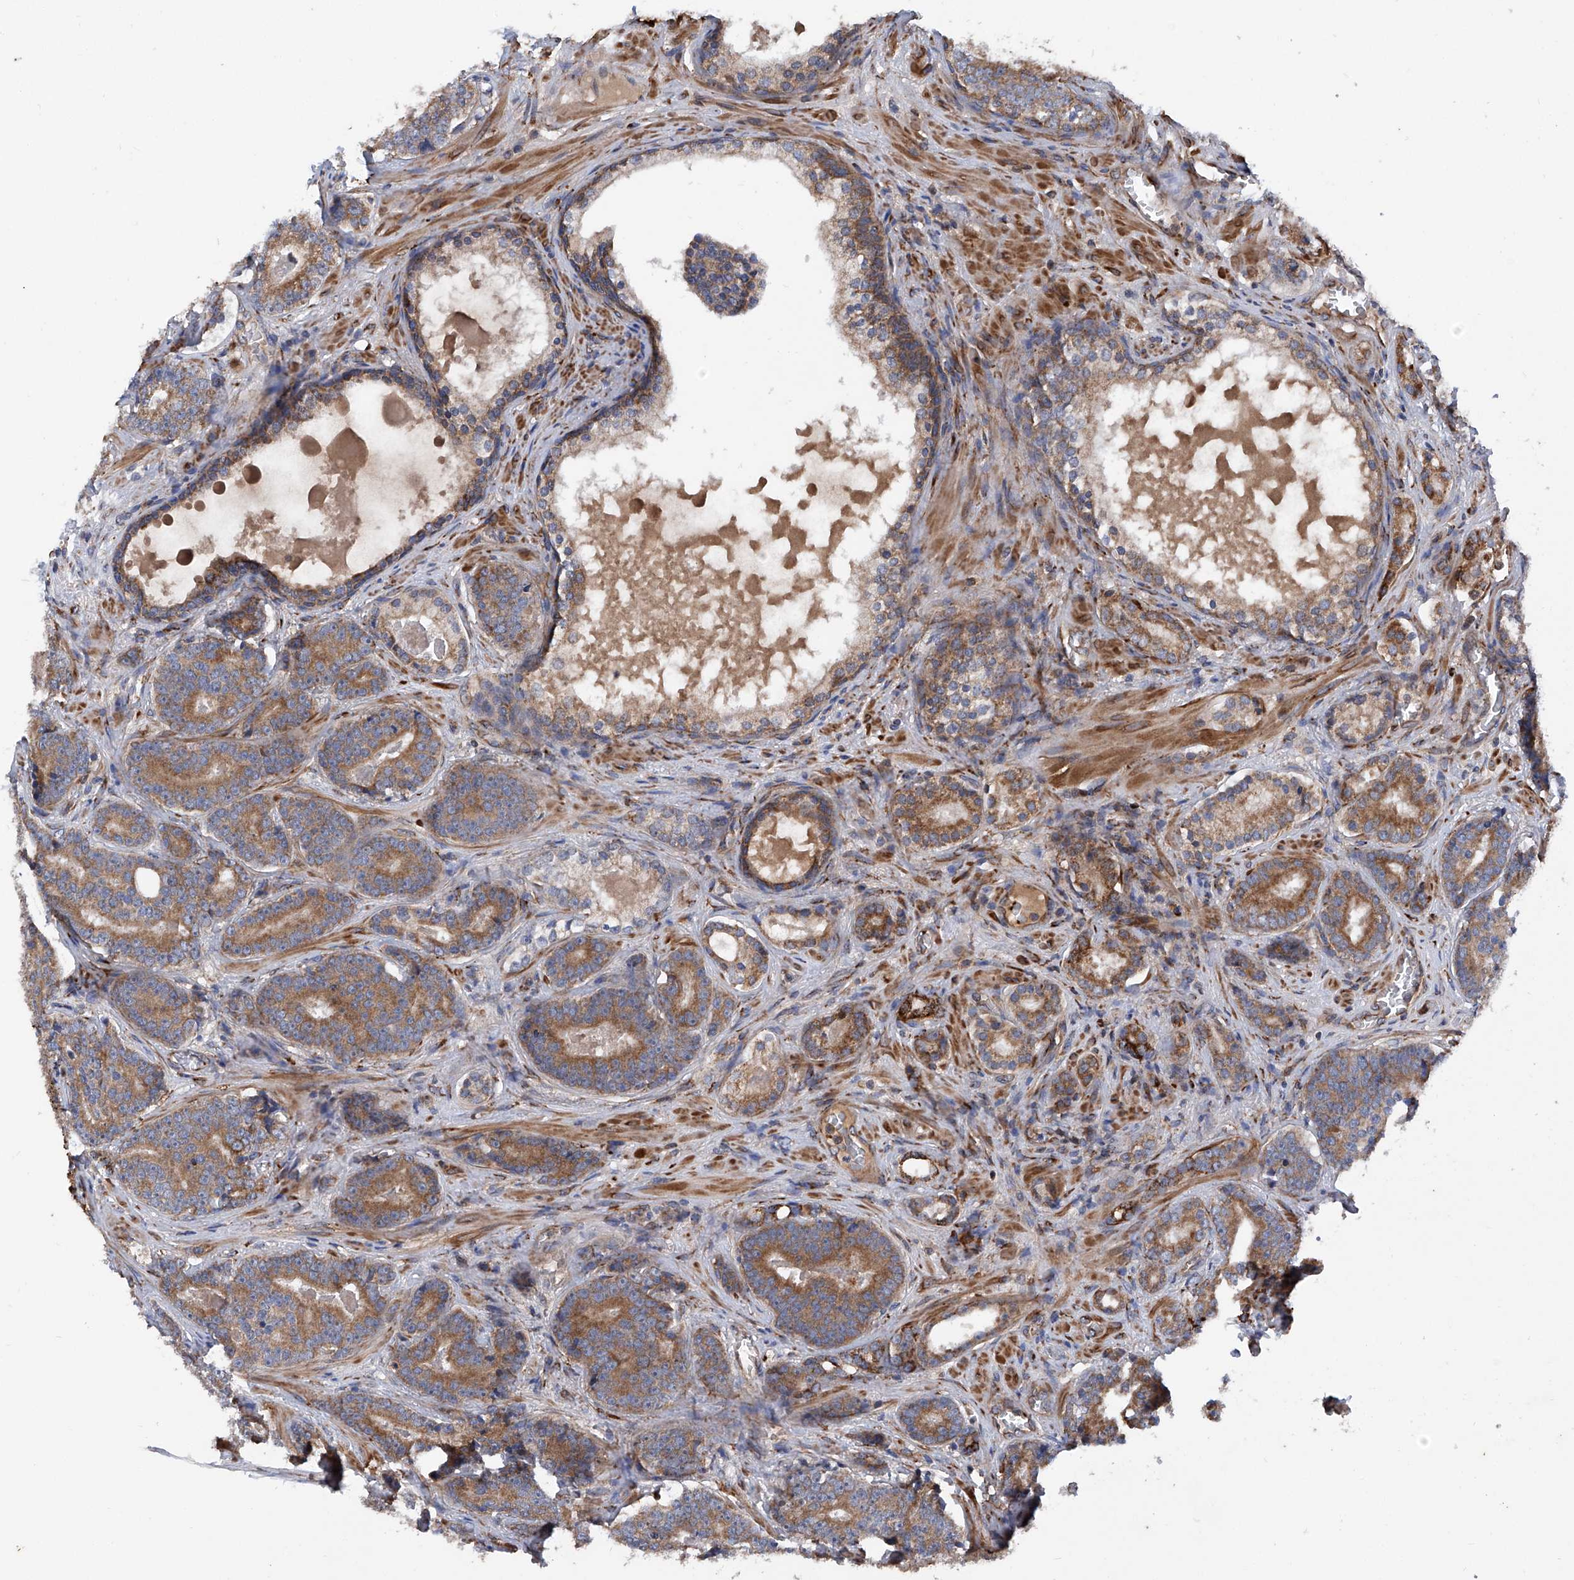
{"staining": {"intensity": "moderate", "quantity": ">75%", "location": "cytoplasmic/membranous"}, "tissue": "prostate cancer", "cell_type": "Tumor cells", "image_type": "cancer", "snomed": [{"axis": "morphology", "description": "Adenocarcinoma, High grade"}, {"axis": "topography", "description": "Prostate"}], "caption": "This is a photomicrograph of IHC staining of prostate adenocarcinoma (high-grade), which shows moderate staining in the cytoplasmic/membranous of tumor cells.", "gene": "ASCC3", "patient": {"sex": "male", "age": 60}}